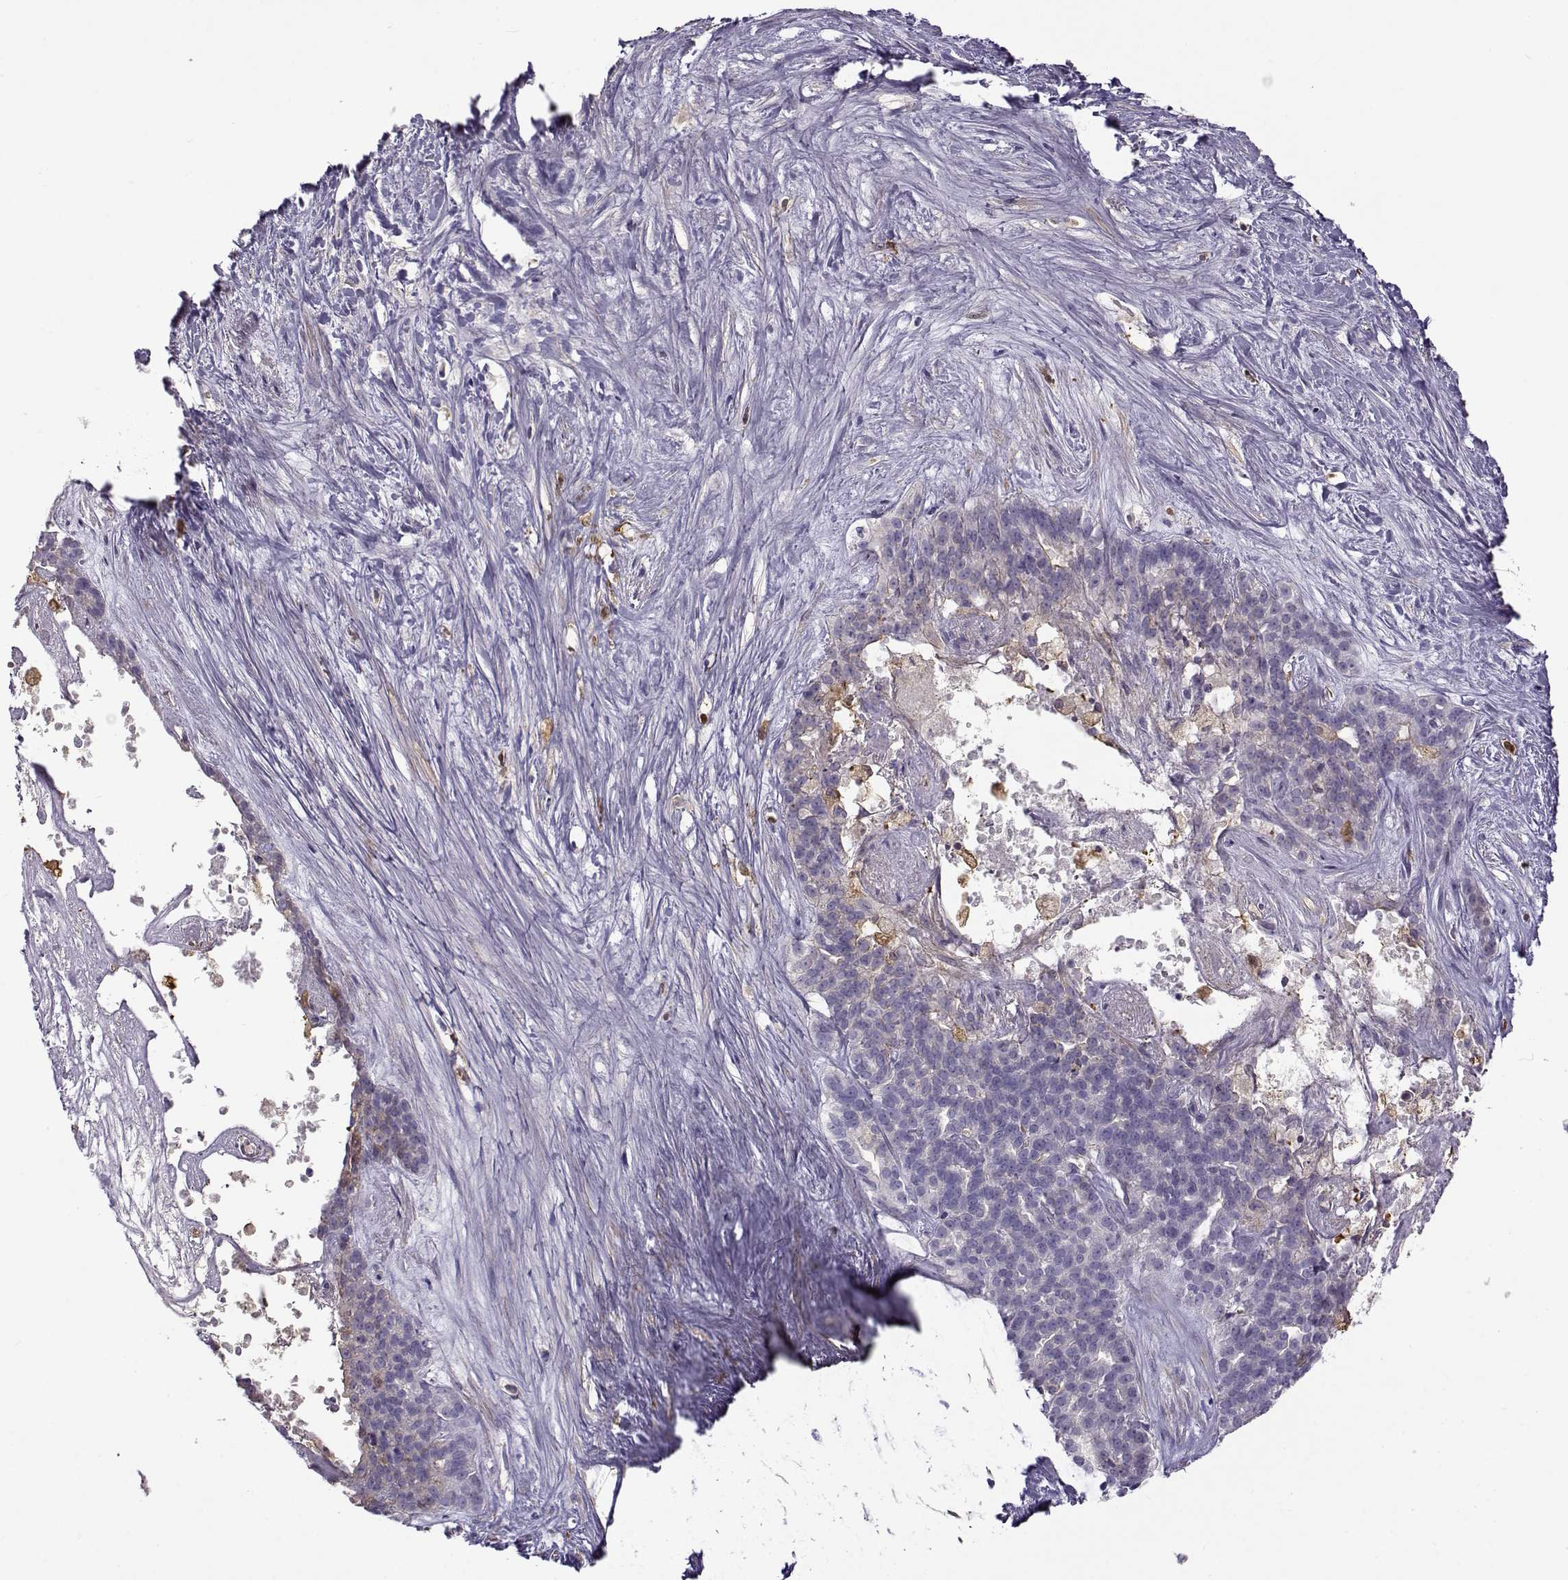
{"staining": {"intensity": "negative", "quantity": "none", "location": "none"}, "tissue": "liver cancer", "cell_type": "Tumor cells", "image_type": "cancer", "snomed": [{"axis": "morphology", "description": "Cholangiocarcinoma"}, {"axis": "topography", "description": "Liver"}], "caption": "Tumor cells are negative for brown protein staining in cholangiocarcinoma (liver).", "gene": "UCP3", "patient": {"sex": "female", "age": 47}}